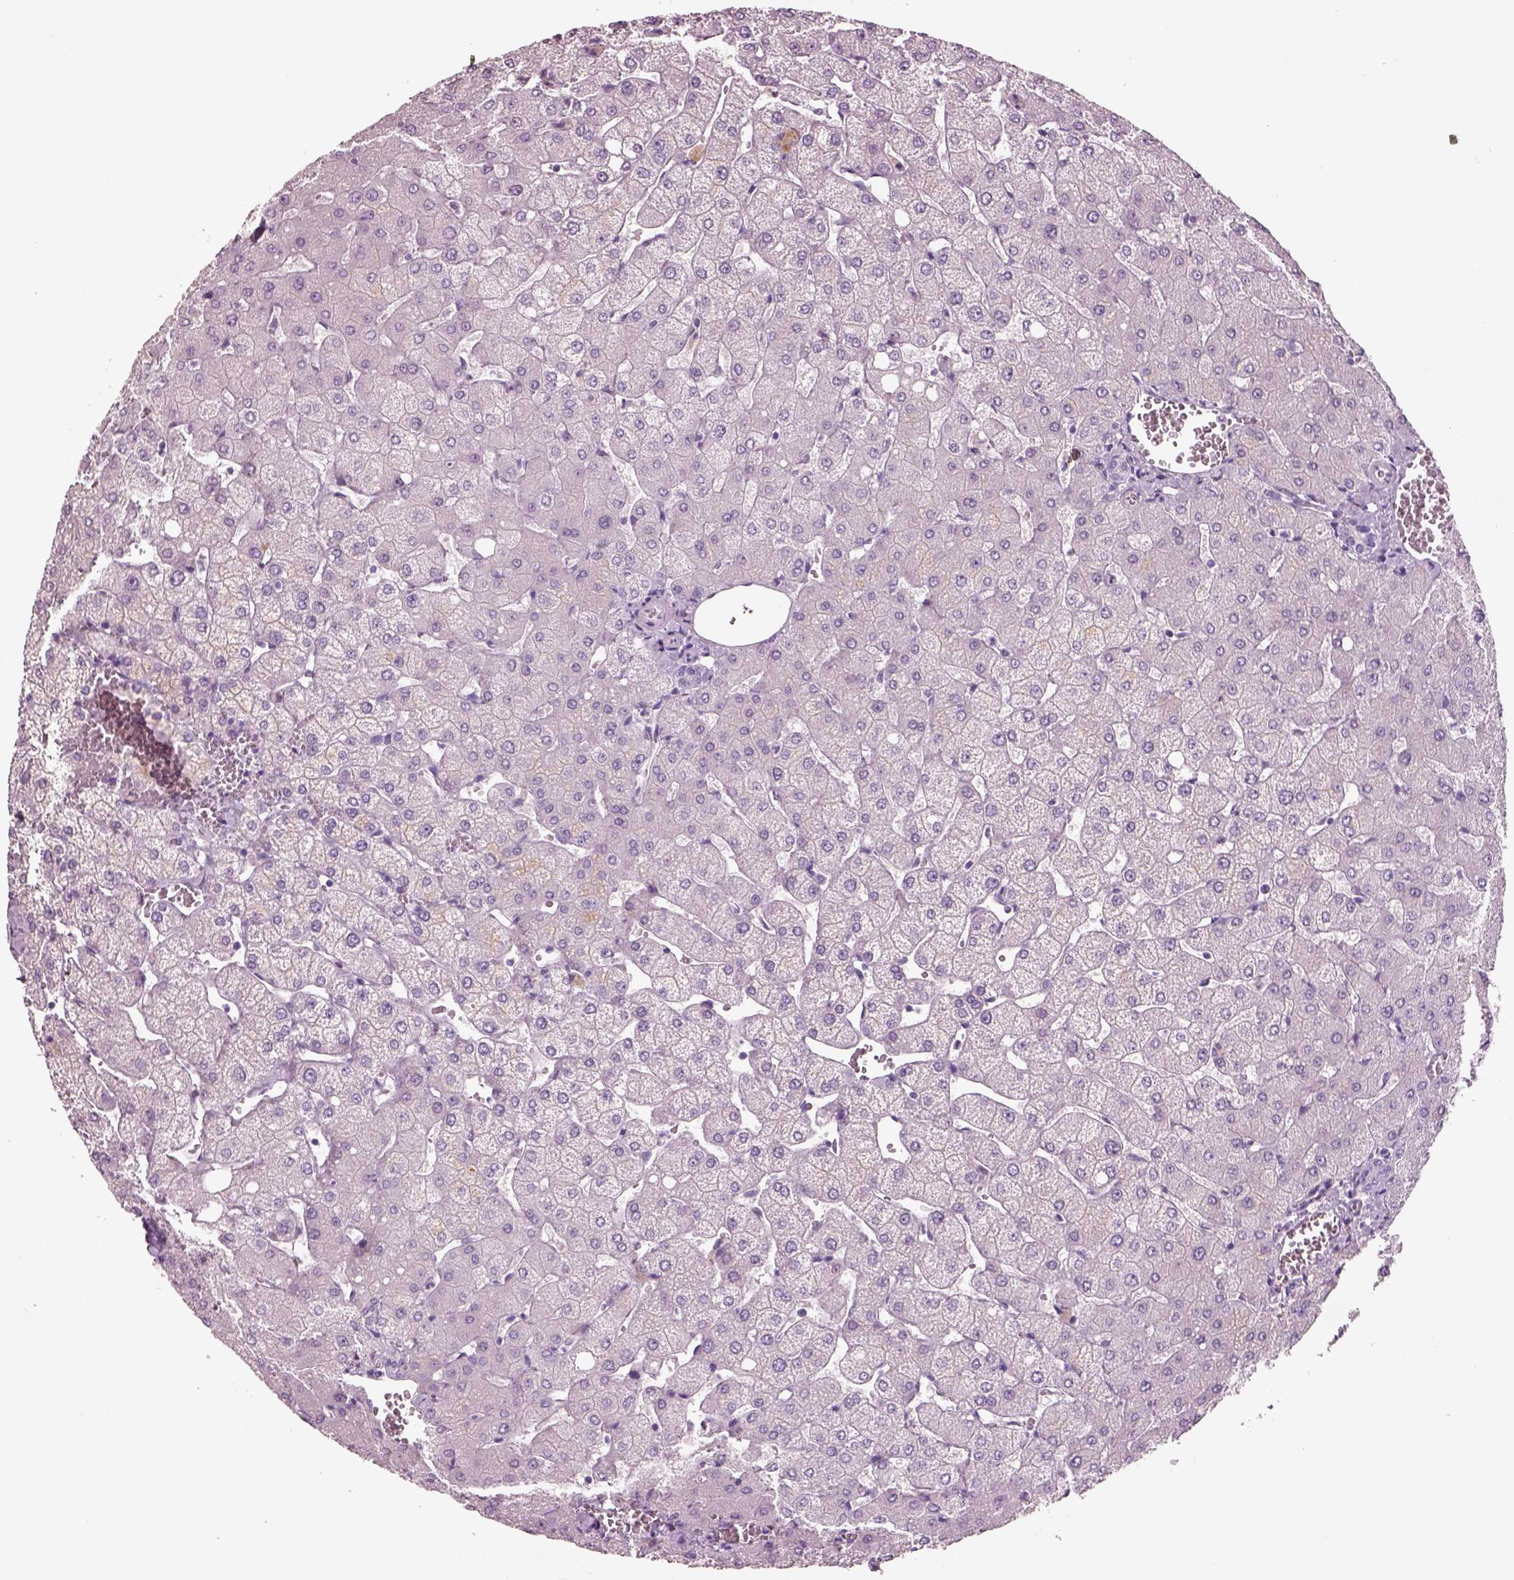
{"staining": {"intensity": "negative", "quantity": "none", "location": "none"}, "tissue": "liver", "cell_type": "Cholangiocytes", "image_type": "normal", "snomed": [{"axis": "morphology", "description": "Normal tissue, NOS"}, {"axis": "topography", "description": "Liver"}], "caption": "Immunohistochemistry image of unremarkable liver: liver stained with DAB (3,3'-diaminobenzidine) displays no significant protein staining in cholangiocytes.", "gene": "IGLL1", "patient": {"sex": "female", "age": 54}}